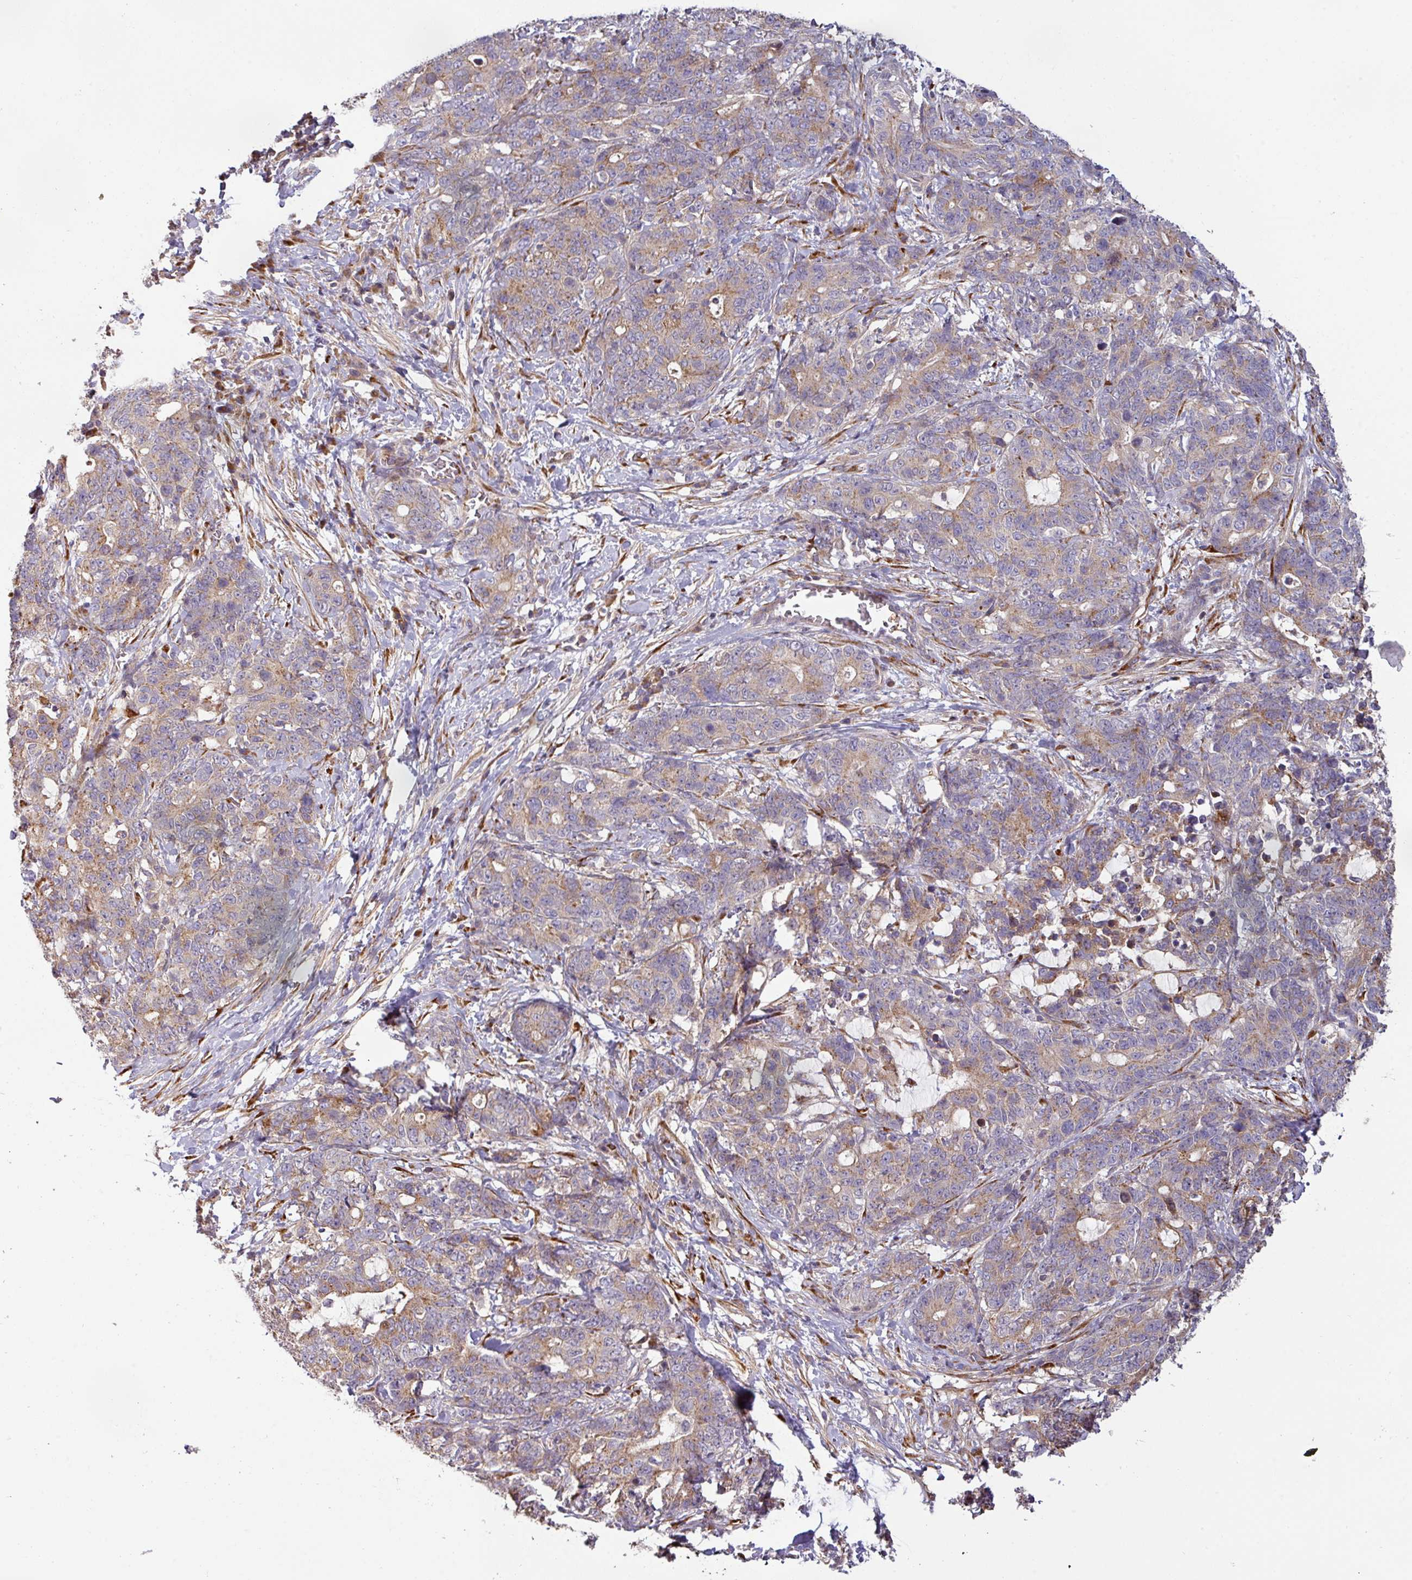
{"staining": {"intensity": "weak", "quantity": "25%-75%", "location": "cytoplasmic/membranous"}, "tissue": "stomach cancer", "cell_type": "Tumor cells", "image_type": "cancer", "snomed": [{"axis": "morphology", "description": "Normal tissue, NOS"}, {"axis": "morphology", "description": "Adenocarcinoma, NOS"}, {"axis": "topography", "description": "Stomach"}], "caption": "Human stomach cancer (adenocarcinoma) stained with a protein marker displays weak staining in tumor cells.", "gene": "CASP2", "patient": {"sex": "female", "age": 64}}